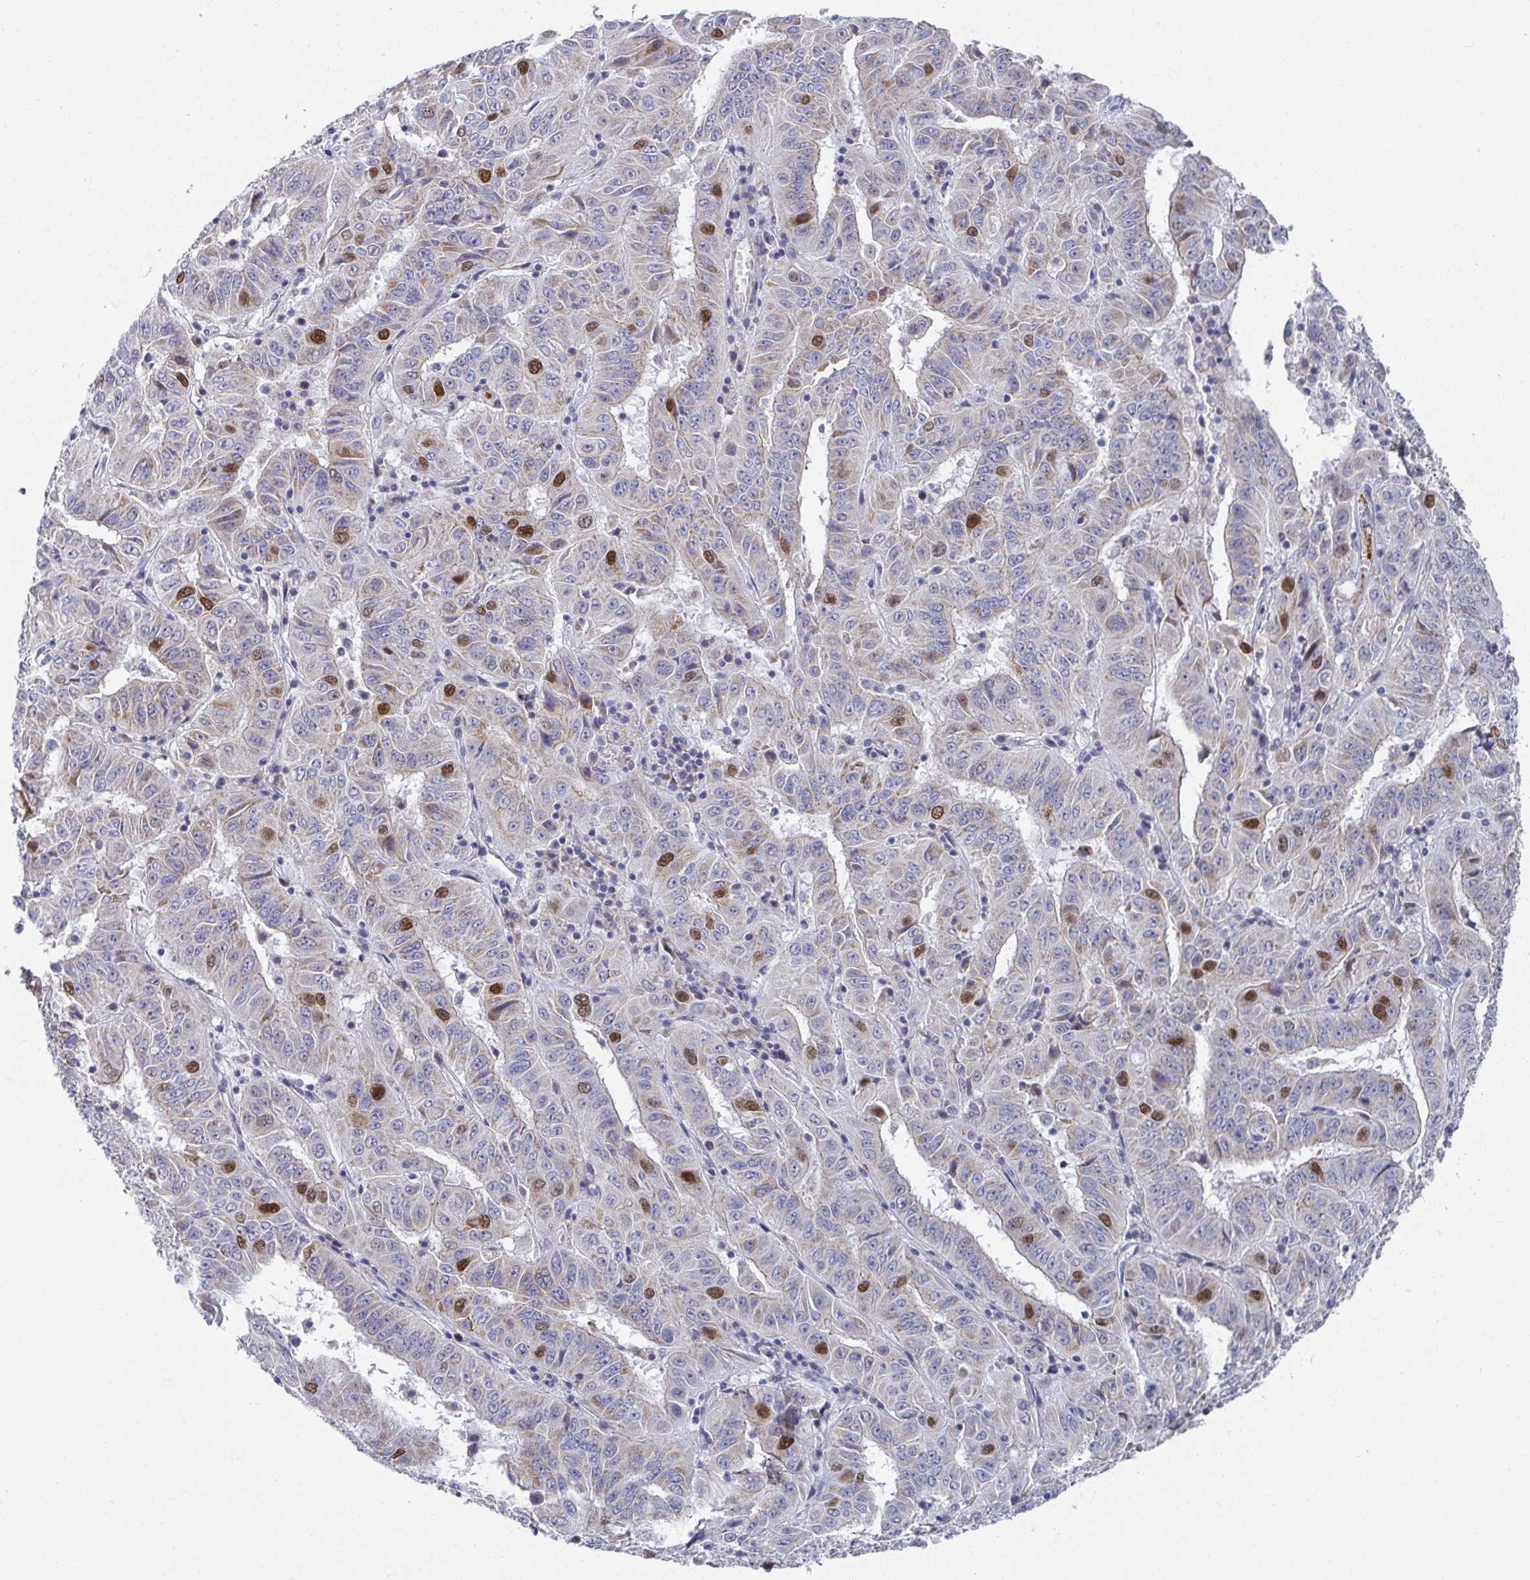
{"staining": {"intensity": "strong", "quantity": "<25%", "location": "nuclear"}, "tissue": "pancreatic cancer", "cell_type": "Tumor cells", "image_type": "cancer", "snomed": [{"axis": "morphology", "description": "Adenocarcinoma, NOS"}, {"axis": "topography", "description": "Pancreas"}], "caption": "This micrograph demonstrates immunohistochemistry (IHC) staining of pancreatic cancer, with medium strong nuclear positivity in approximately <25% of tumor cells.", "gene": "ATP5F1C", "patient": {"sex": "male", "age": 63}}